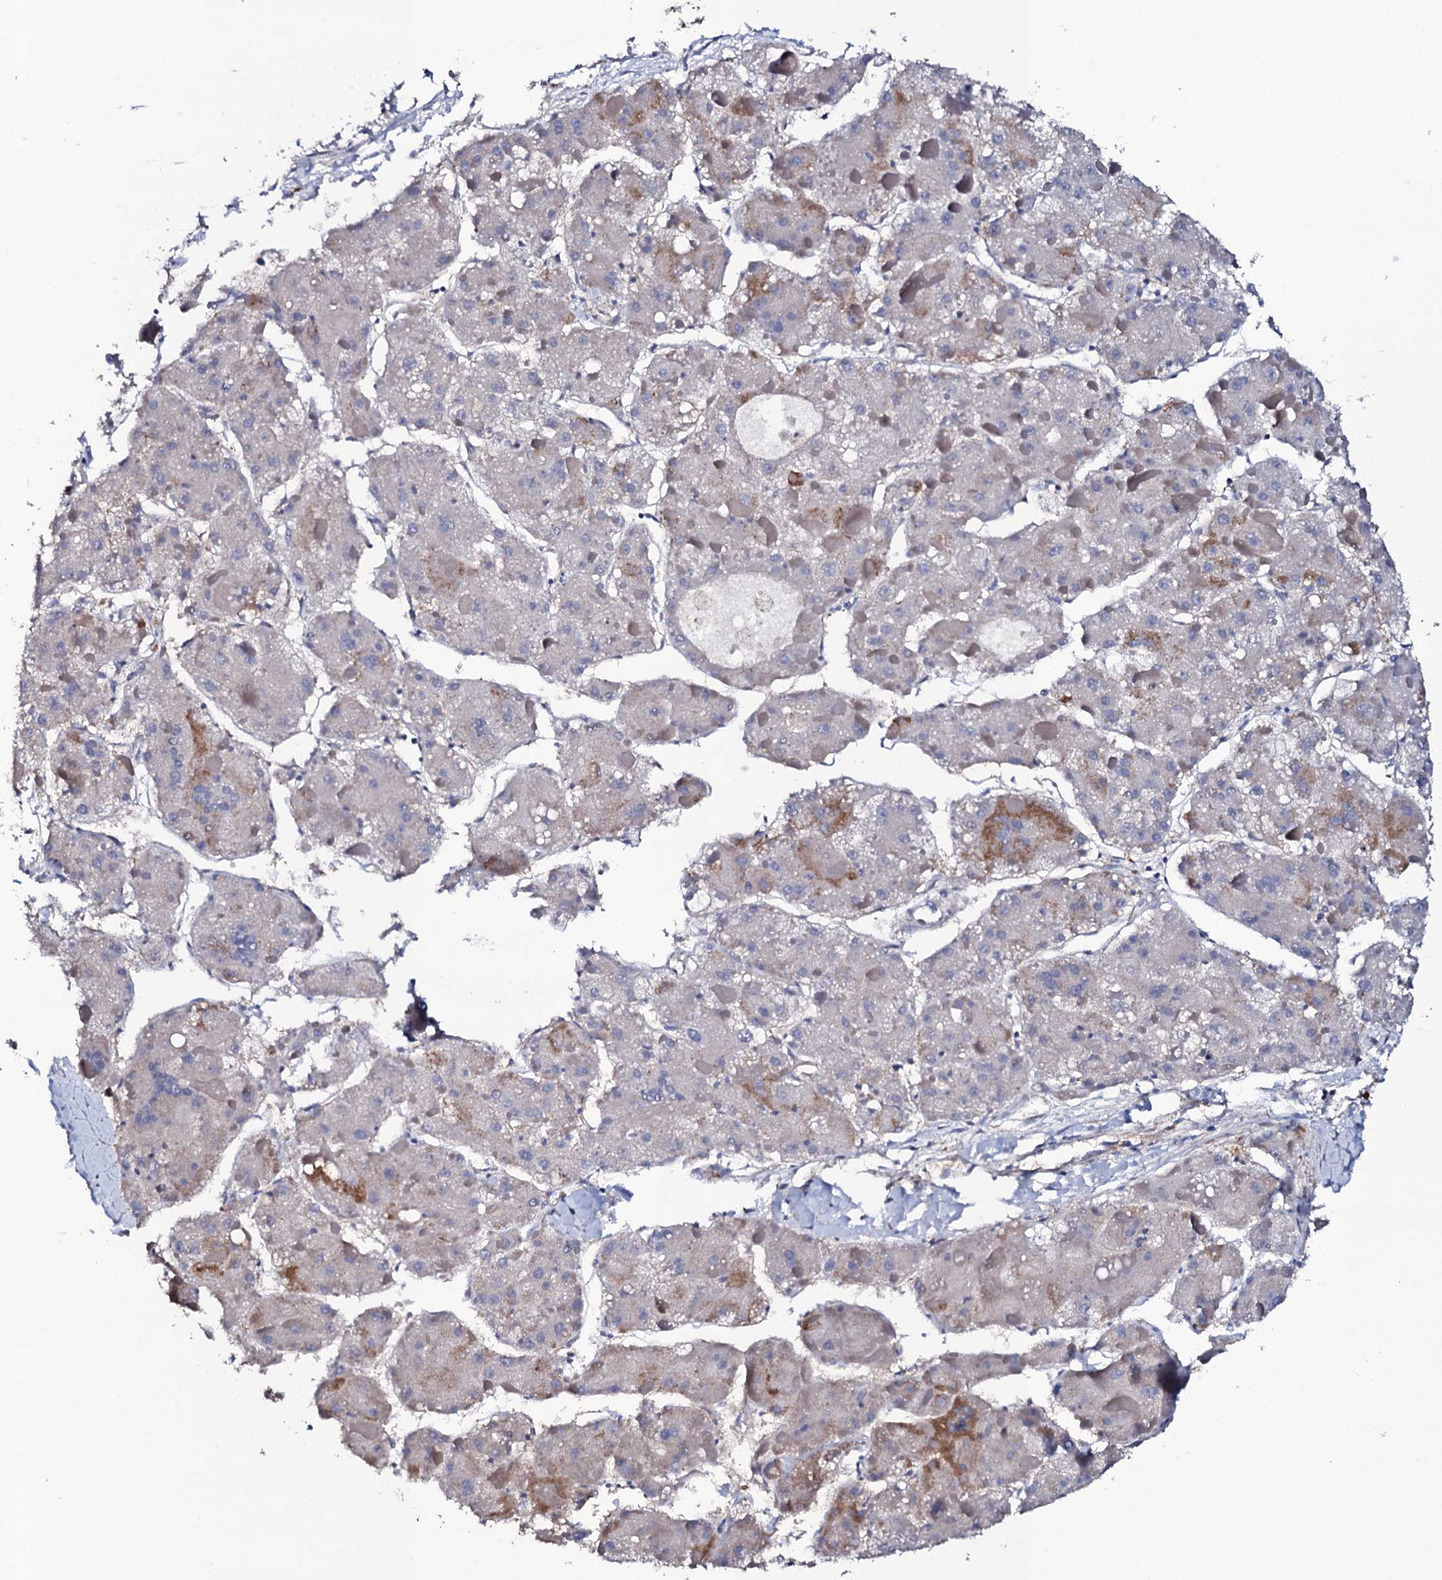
{"staining": {"intensity": "moderate", "quantity": "<25%", "location": "cytoplasmic/membranous"}, "tissue": "liver cancer", "cell_type": "Tumor cells", "image_type": "cancer", "snomed": [{"axis": "morphology", "description": "Carcinoma, Hepatocellular, NOS"}, {"axis": "topography", "description": "Liver"}], "caption": "This is a micrograph of immunohistochemistry (IHC) staining of liver cancer (hepatocellular carcinoma), which shows moderate staining in the cytoplasmic/membranous of tumor cells.", "gene": "TCAF2", "patient": {"sex": "female", "age": 73}}